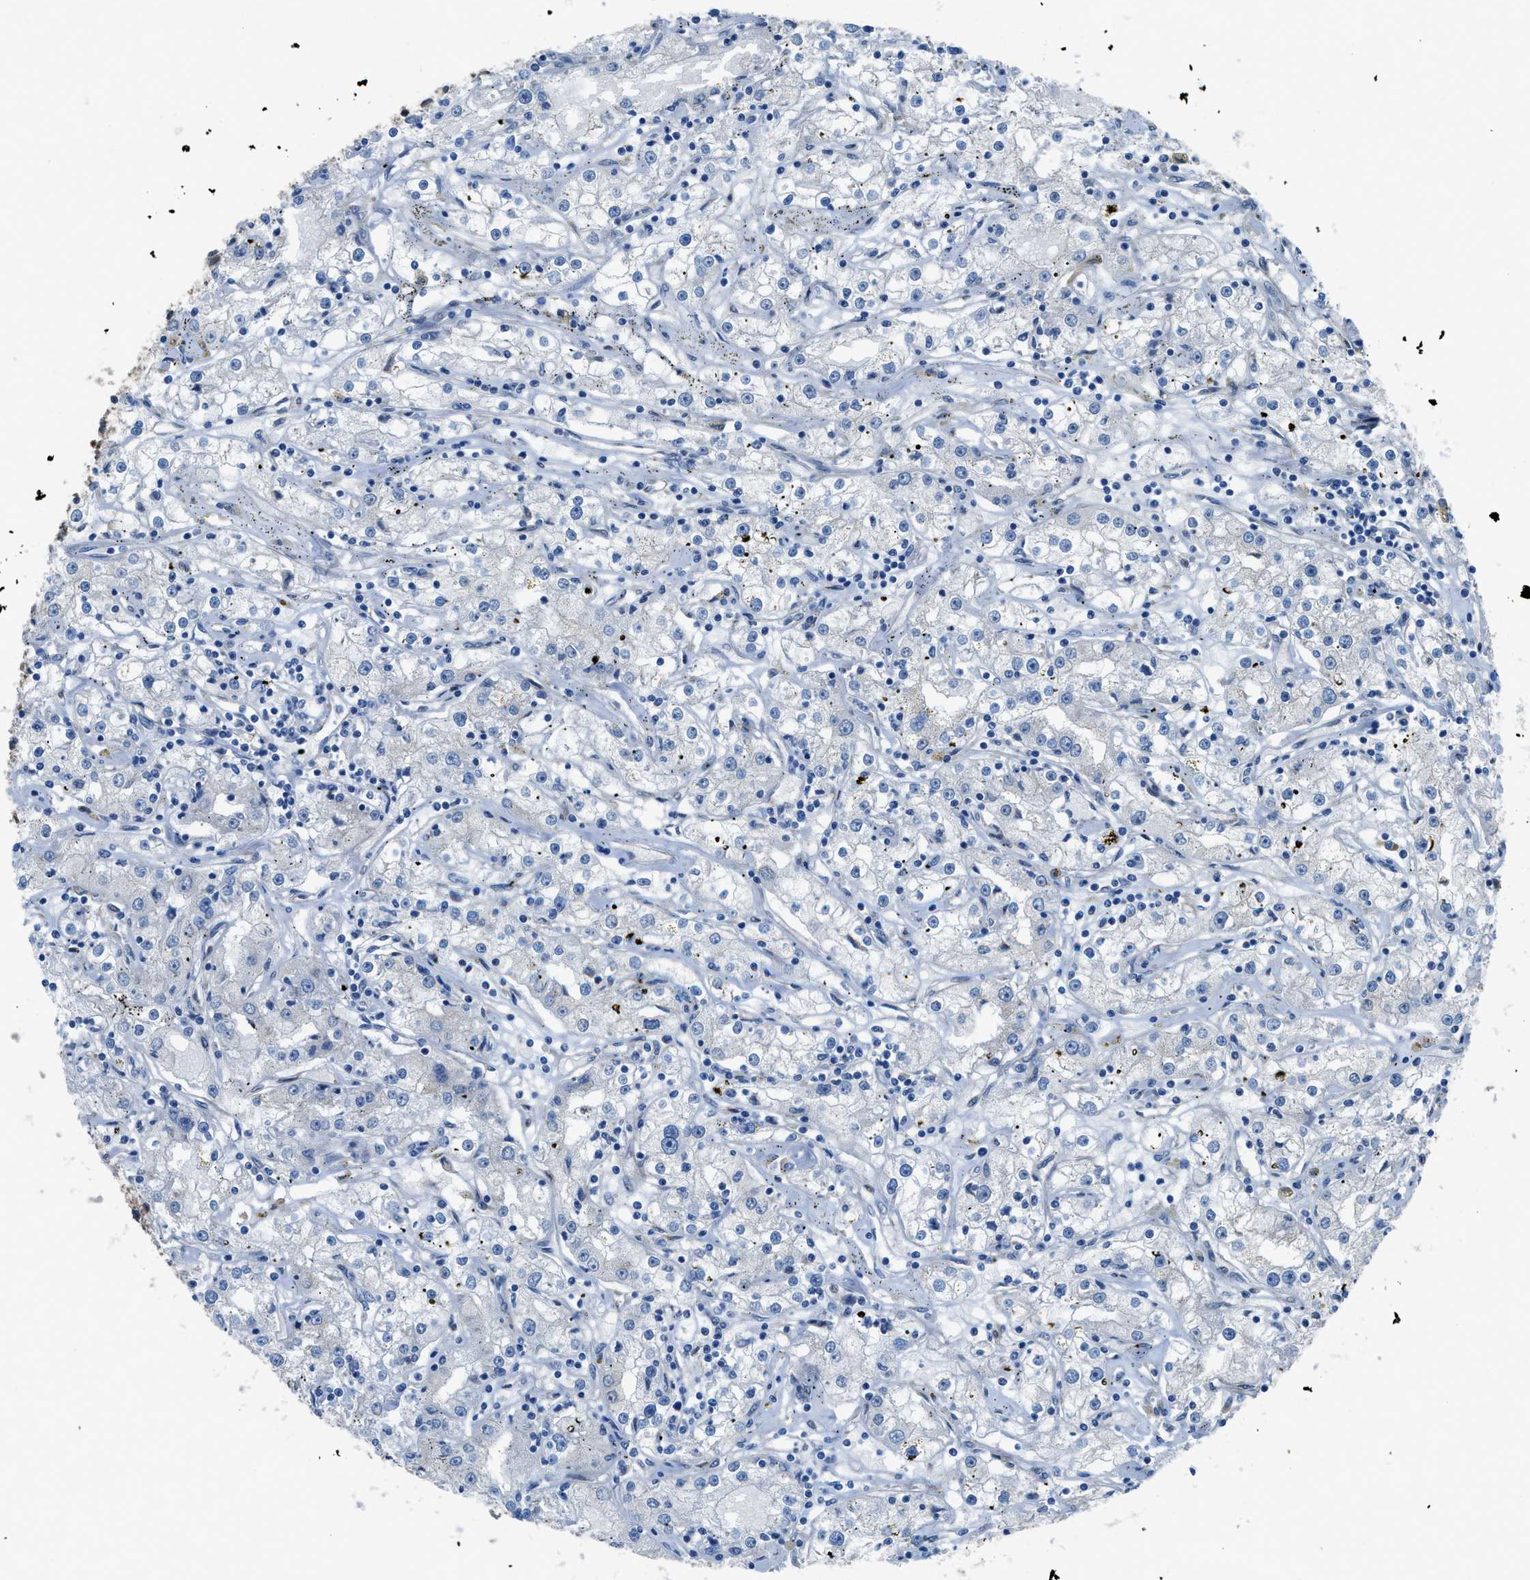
{"staining": {"intensity": "negative", "quantity": "none", "location": "none"}, "tissue": "renal cancer", "cell_type": "Tumor cells", "image_type": "cancer", "snomed": [{"axis": "morphology", "description": "Adenocarcinoma, NOS"}, {"axis": "topography", "description": "Kidney"}], "caption": "Protein analysis of adenocarcinoma (renal) displays no significant staining in tumor cells.", "gene": "PRKN", "patient": {"sex": "male", "age": 56}}